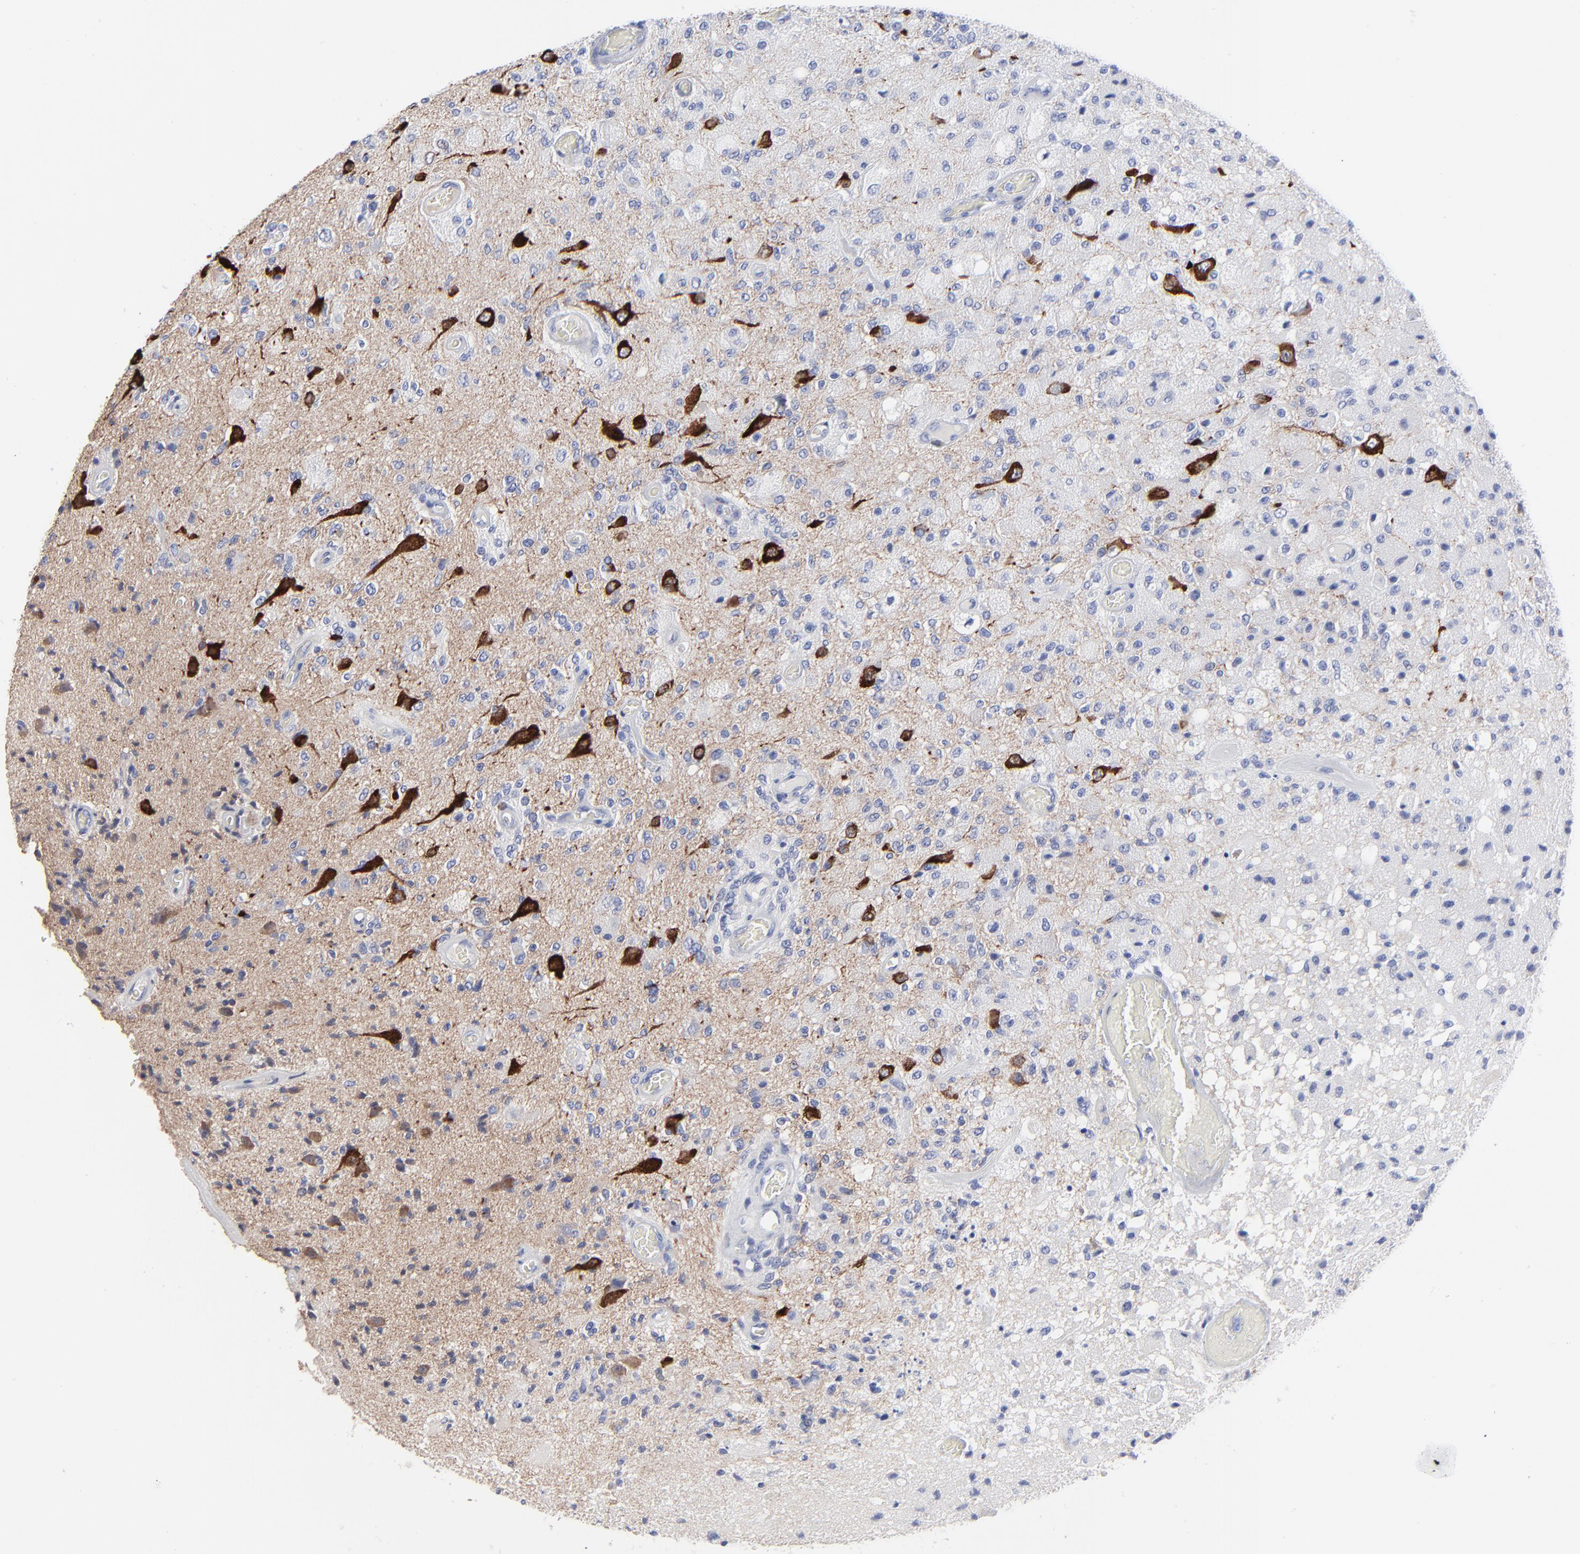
{"staining": {"intensity": "negative", "quantity": "none", "location": "none"}, "tissue": "glioma", "cell_type": "Tumor cells", "image_type": "cancer", "snomed": [{"axis": "morphology", "description": "Normal tissue, NOS"}, {"axis": "morphology", "description": "Glioma, malignant, High grade"}, {"axis": "topography", "description": "Cerebral cortex"}], "caption": "Human malignant high-grade glioma stained for a protein using immunohistochemistry (IHC) exhibits no positivity in tumor cells.", "gene": "PSD3", "patient": {"sex": "male", "age": 77}}